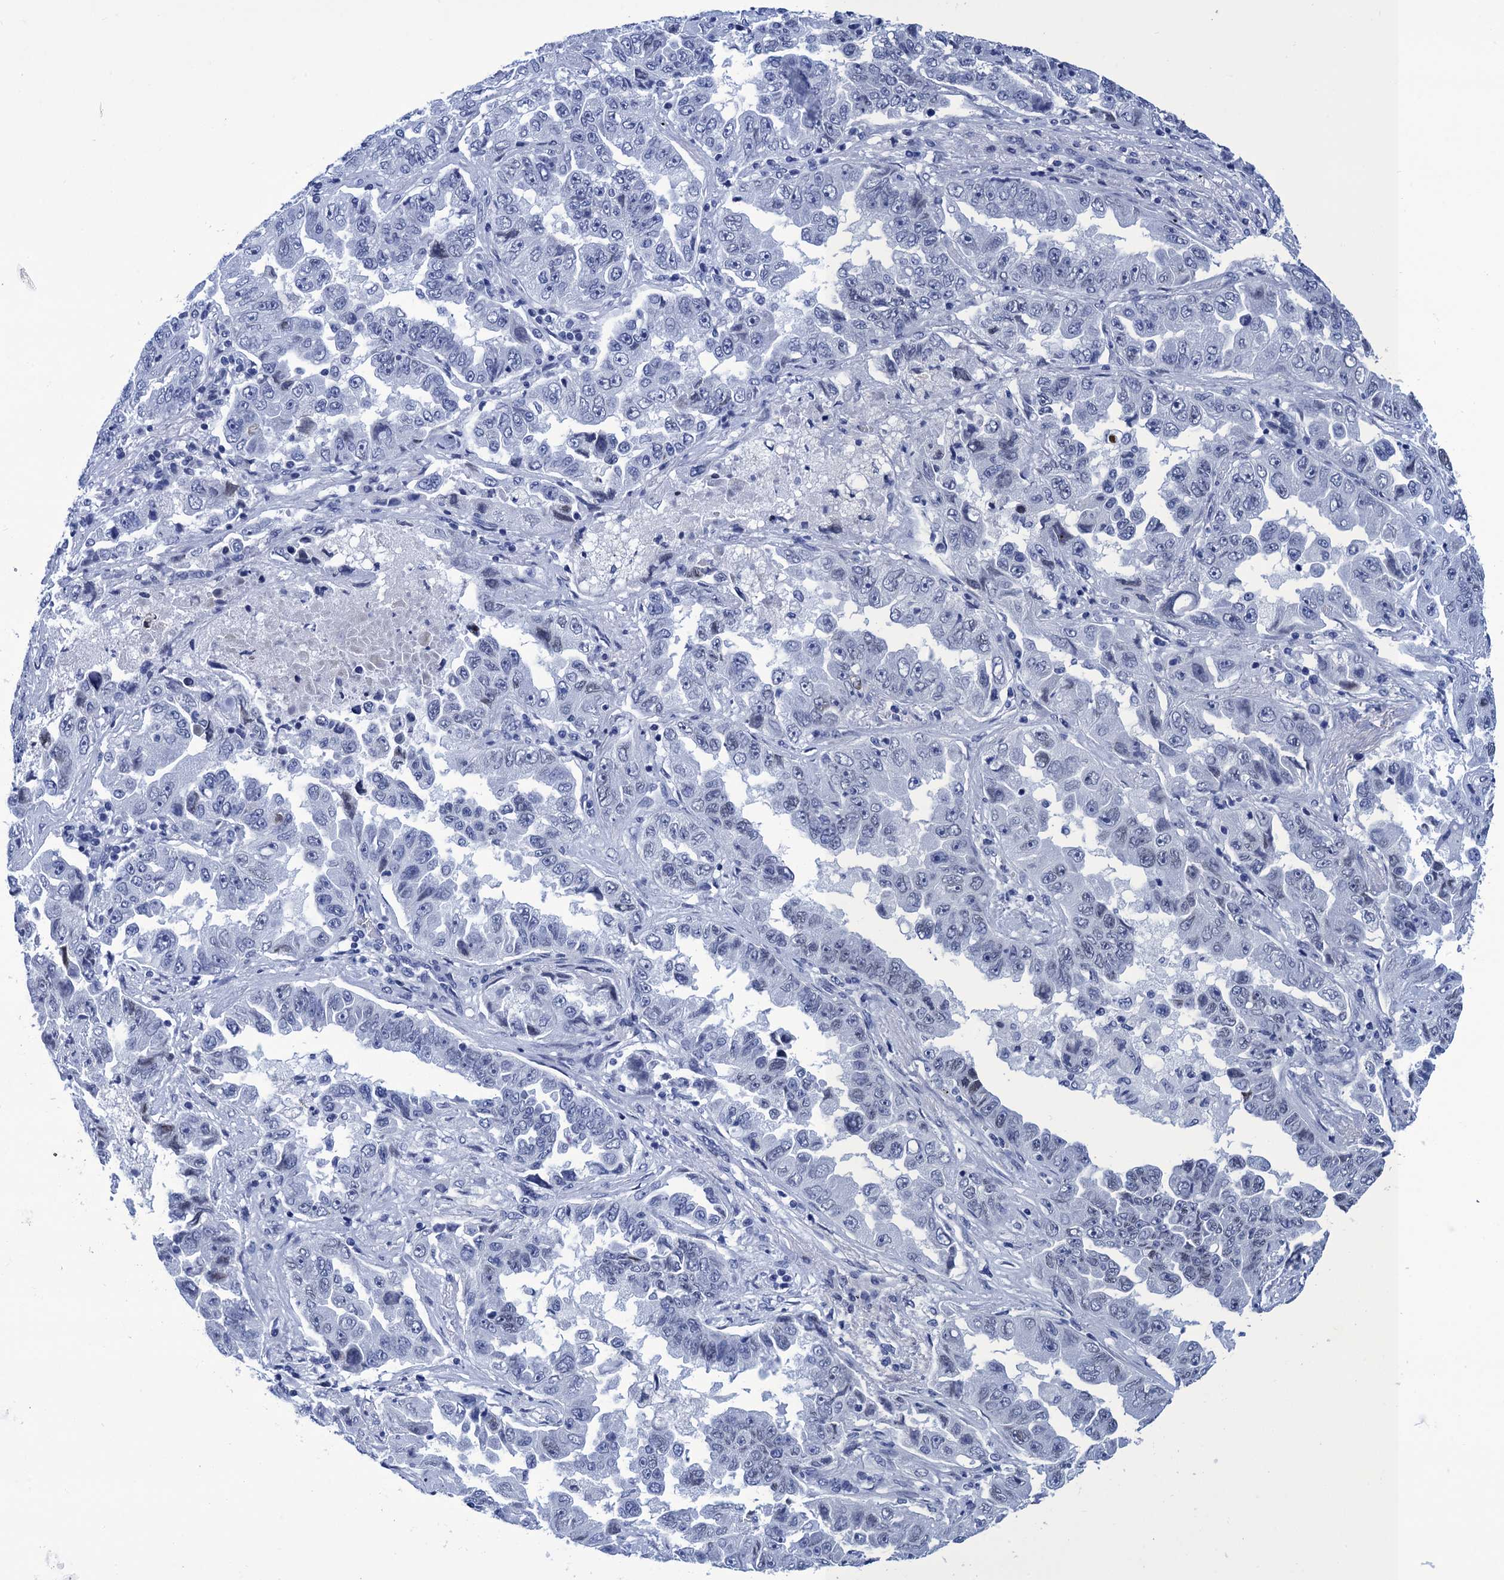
{"staining": {"intensity": "negative", "quantity": "none", "location": "none"}, "tissue": "lung cancer", "cell_type": "Tumor cells", "image_type": "cancer", "snomed": [{"axis": "morphology", "description": "Adenocarcinoma, NOS"}, {"axis": "topography", "description": "Lung"}], "caption": "Adenocarcinoma (lung) was stained to show a protein in brown. There is no significant expression in tumor cells.", "gene": "METTL25", "patient": {"sex": "female", "age": 51}}